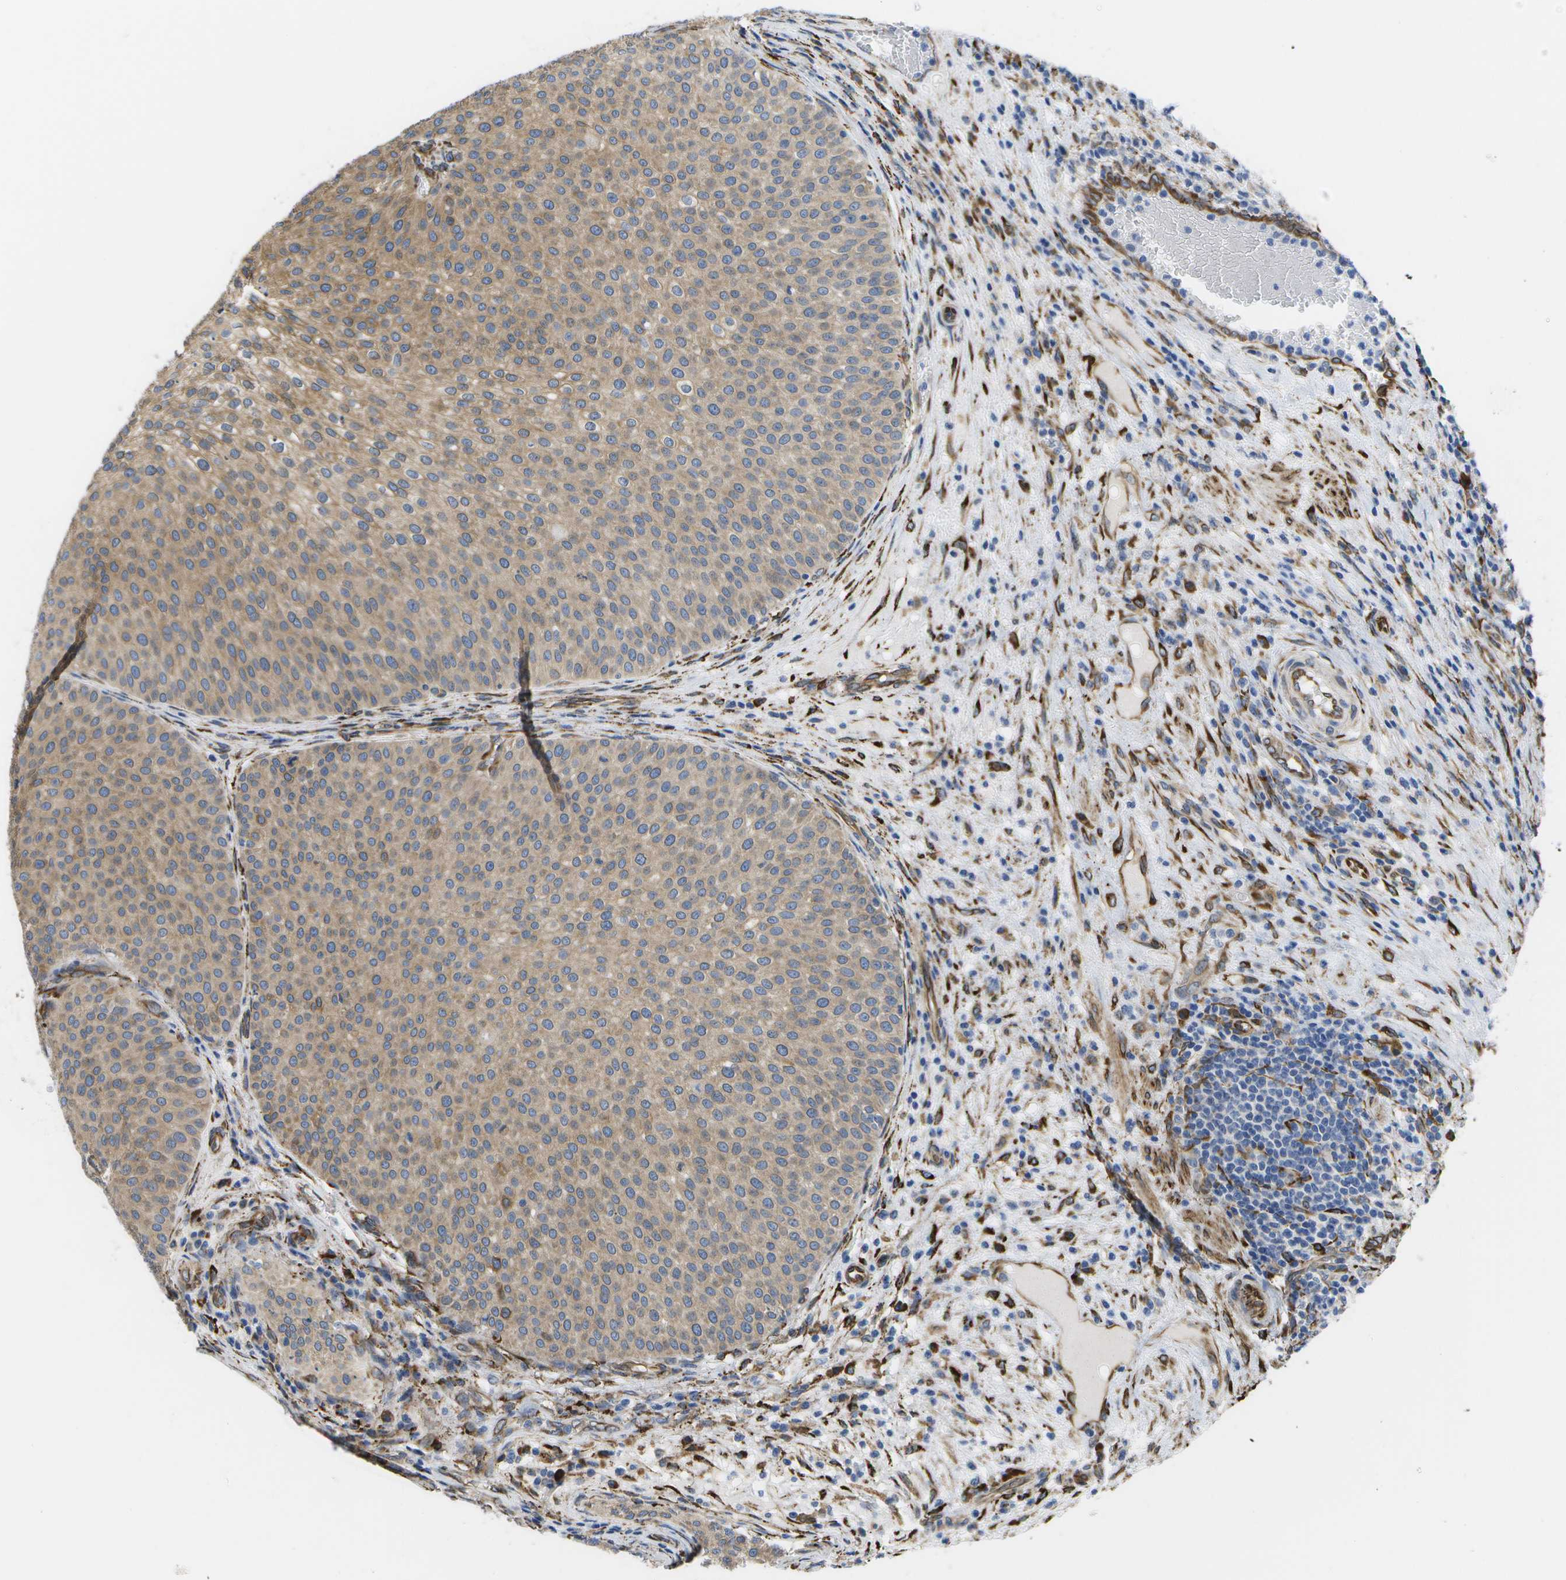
{"staining": {"intensity": "moderate", "quantity": ">75%", "location": "cytoplasmic/membranous"}, "tissue": "urothelial cancer", "cell_type": "Tumor cells", "image_type": "cancer", "snomed": [{"axis": "morphology", "description": "Urothelial carcinoma, Low grade"}, {"axis": "topography", "description": "Smooth muscle"}, {"axis": "topography", "description": "Urinary bladder"}], "caption": "A brown stain highlights moderate cytoplasmic/membranous positivity of a protein in human urothelial carcinoma (low-grade) tumor cells.", "gene": "ZDHHC17", "patient": {"sex": "male", "age": 60}}